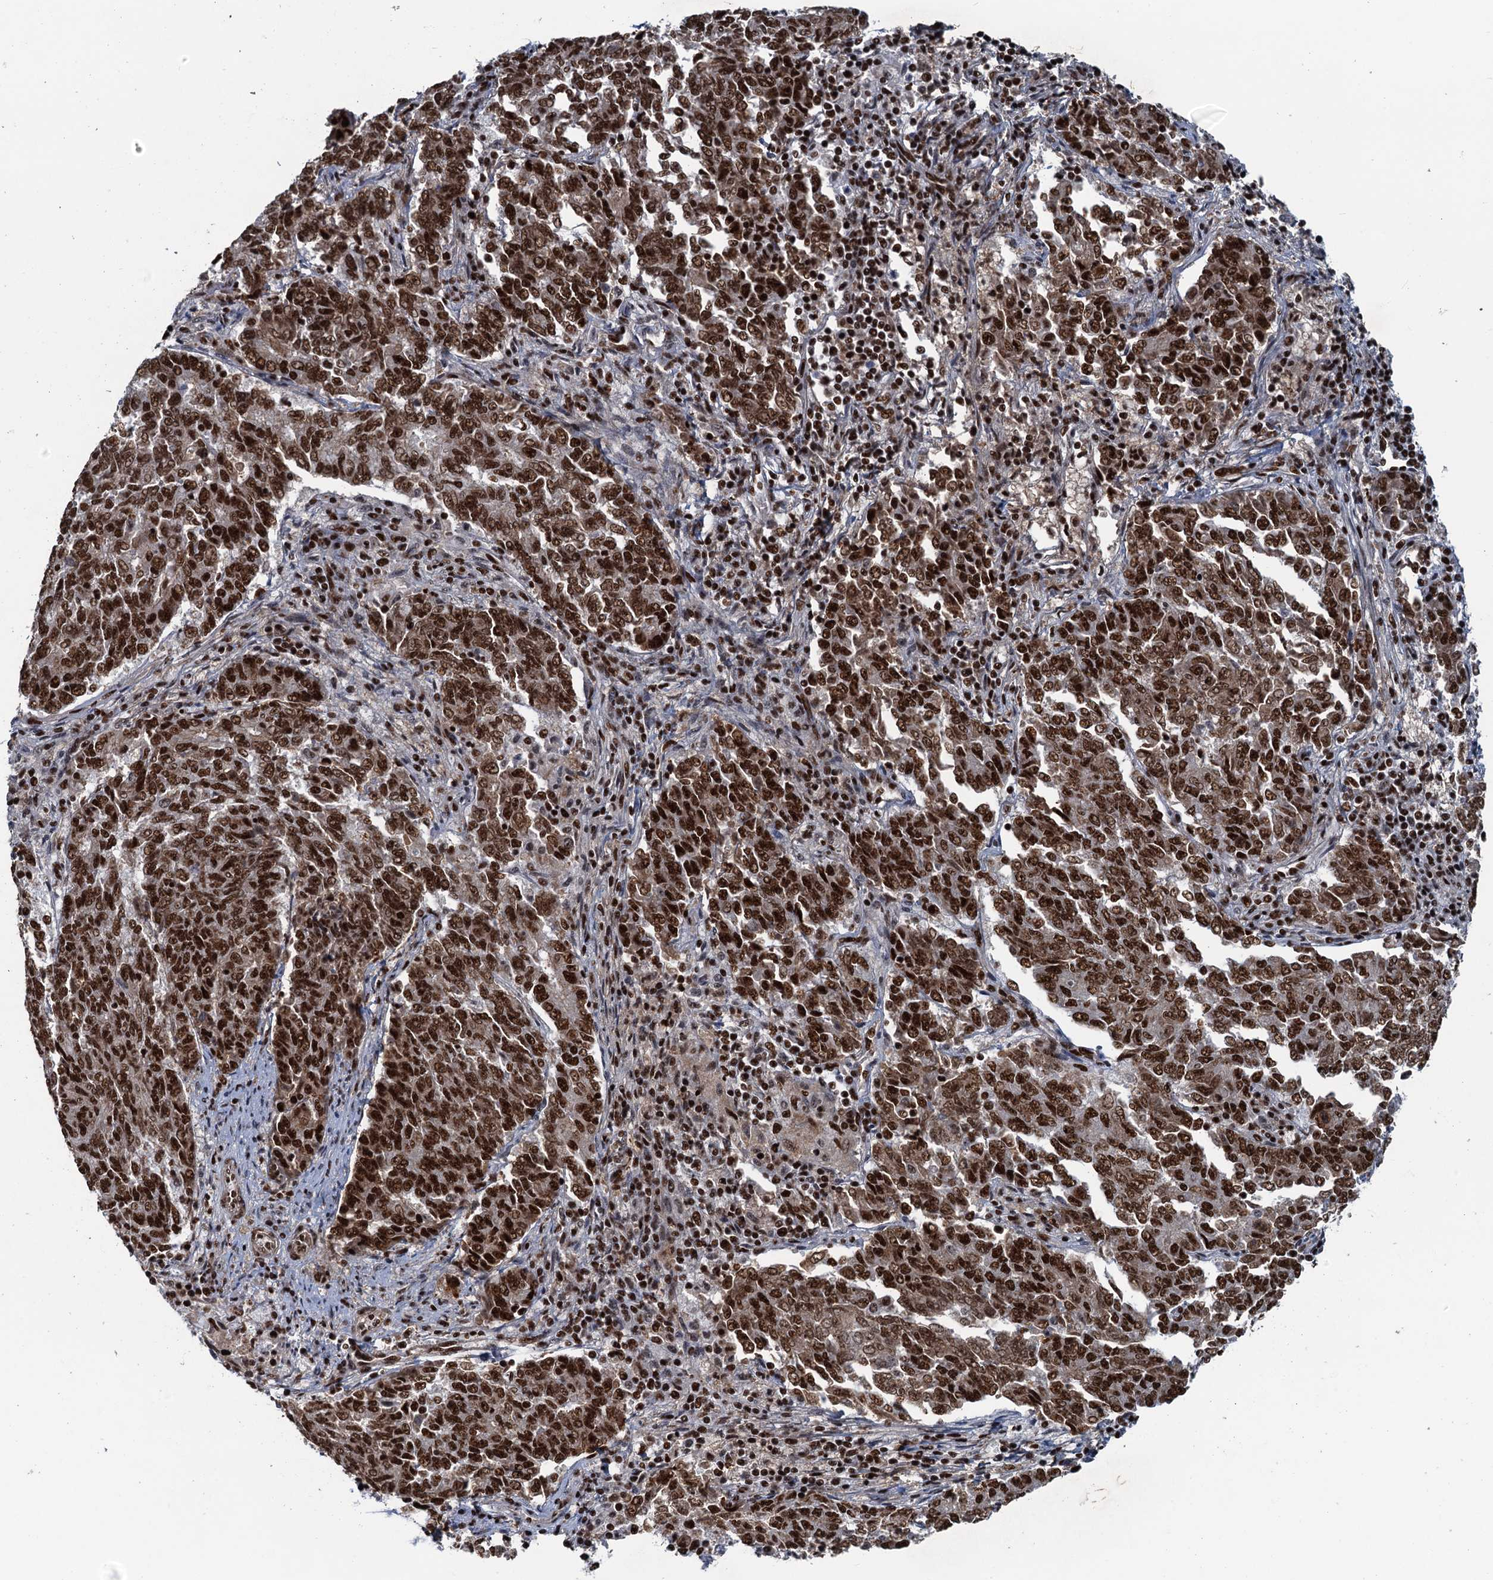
{"staining": {"intensity": "strong", "quantity": ">75%", "location": "nuclear"}, "tissue": "endometrial cancer", "cell_type": "Tumor cells", "image_type": "cancer", "snomed": [{"axis": "morphology", "description": "Adenocarcinoma, NOS"}, {"axis": "topography", "description": "Endometrium"}], "caption": "Endometrial adenocarcinoma stained with a brown dye reveals strong nuclear positive staining in approximately >75% of tumor cells.", "gene": "ZC3H18", "patient": {"sex": "female", "age": 80}}